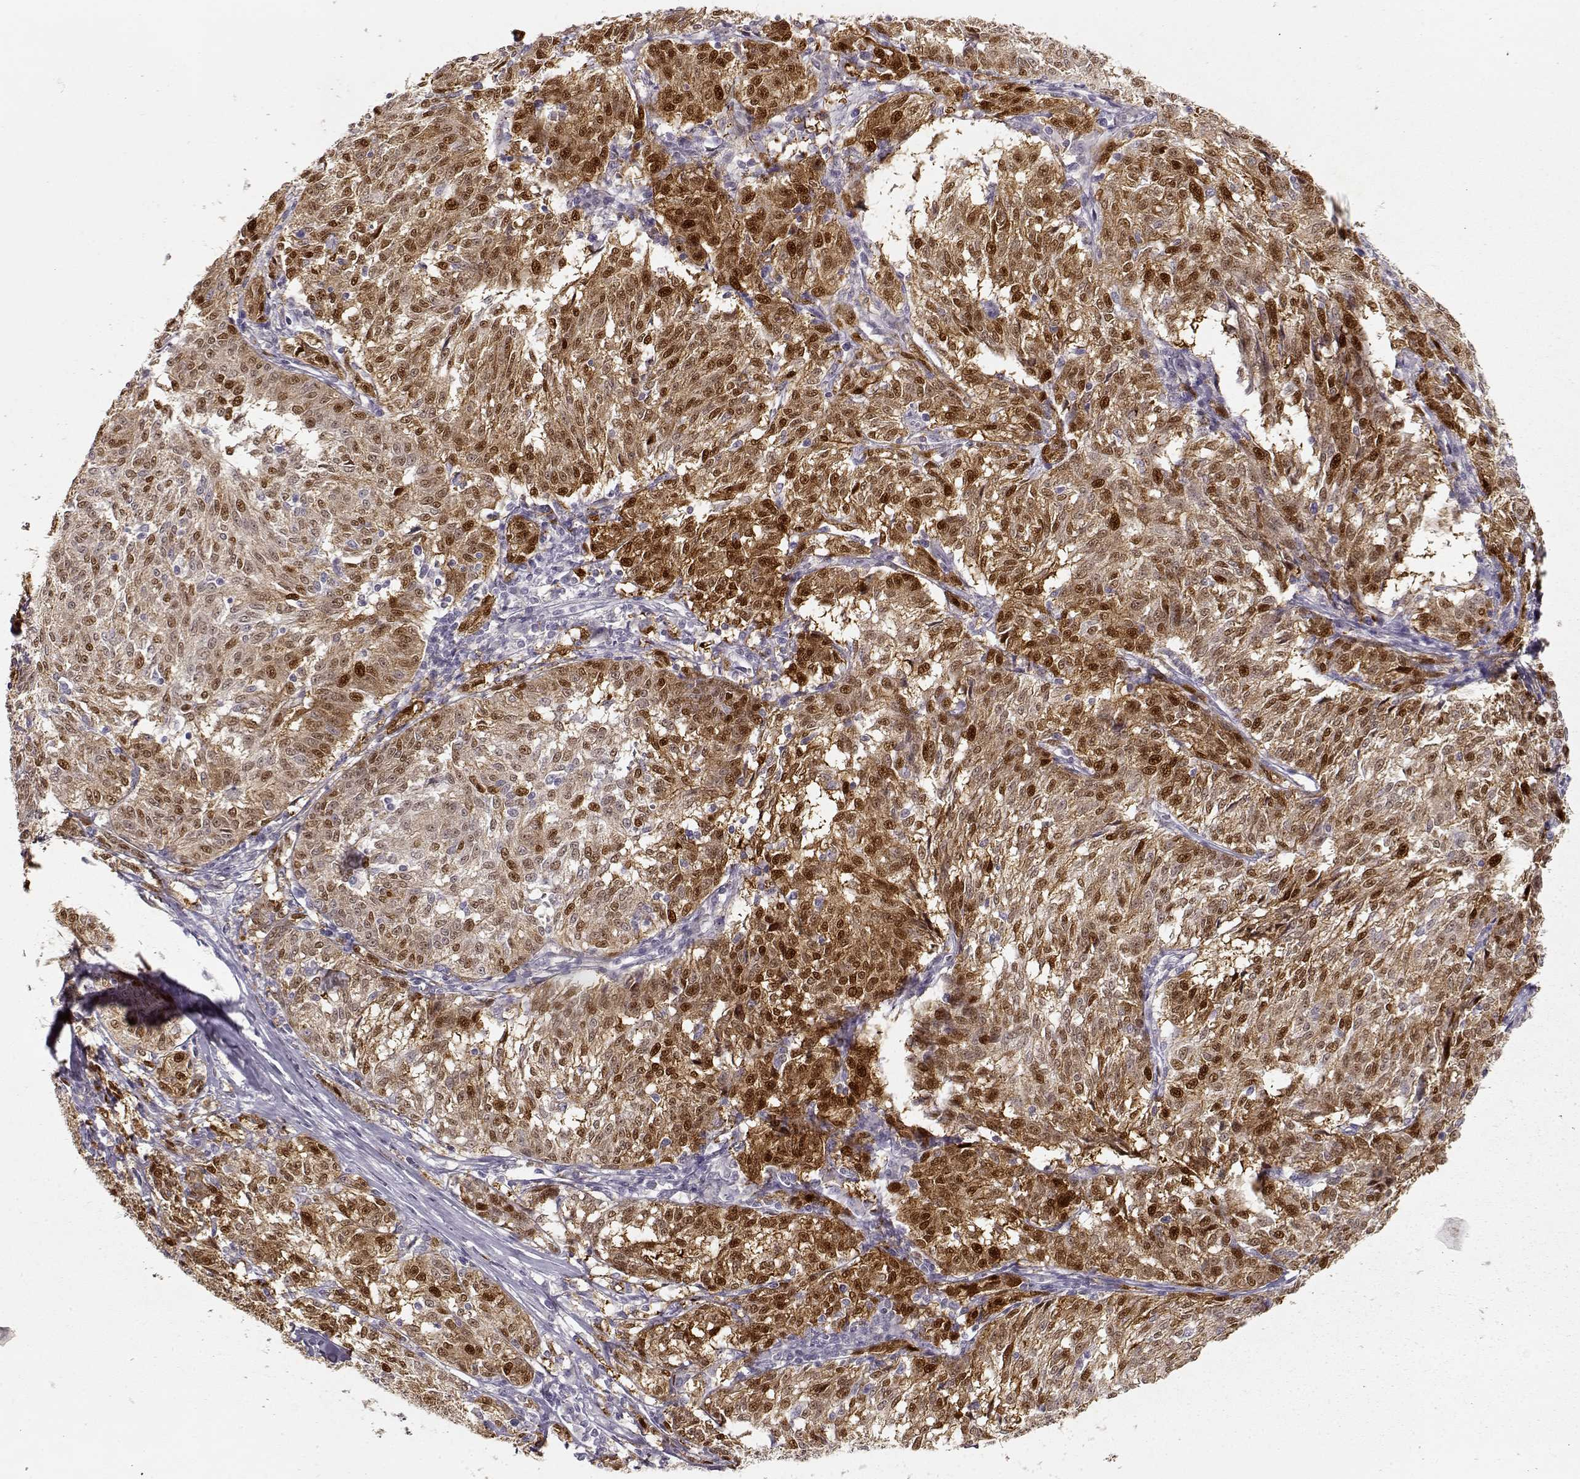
{"staining": {"intensity": "moderate", "quantity": ">75%", "location": "cytoplasmic/membranous,nuclear"}, "tissue": "melanoma", "cell_type": "Tumor cells", "image_type": "cancer", "snomed": [{"axis": "morphology", "description": "Malignant melanoma, NOS"}, {"axis": "topography", "description": "Skin"}], "caption": "Immunohistochemistry of melanoma demonstrates medium levels of moderate cytoplasmic/membranous and nuclear expression in about >75% of tumor cells.", "gene": "S100B", "patient": {"sex": "female", "age": 72}}